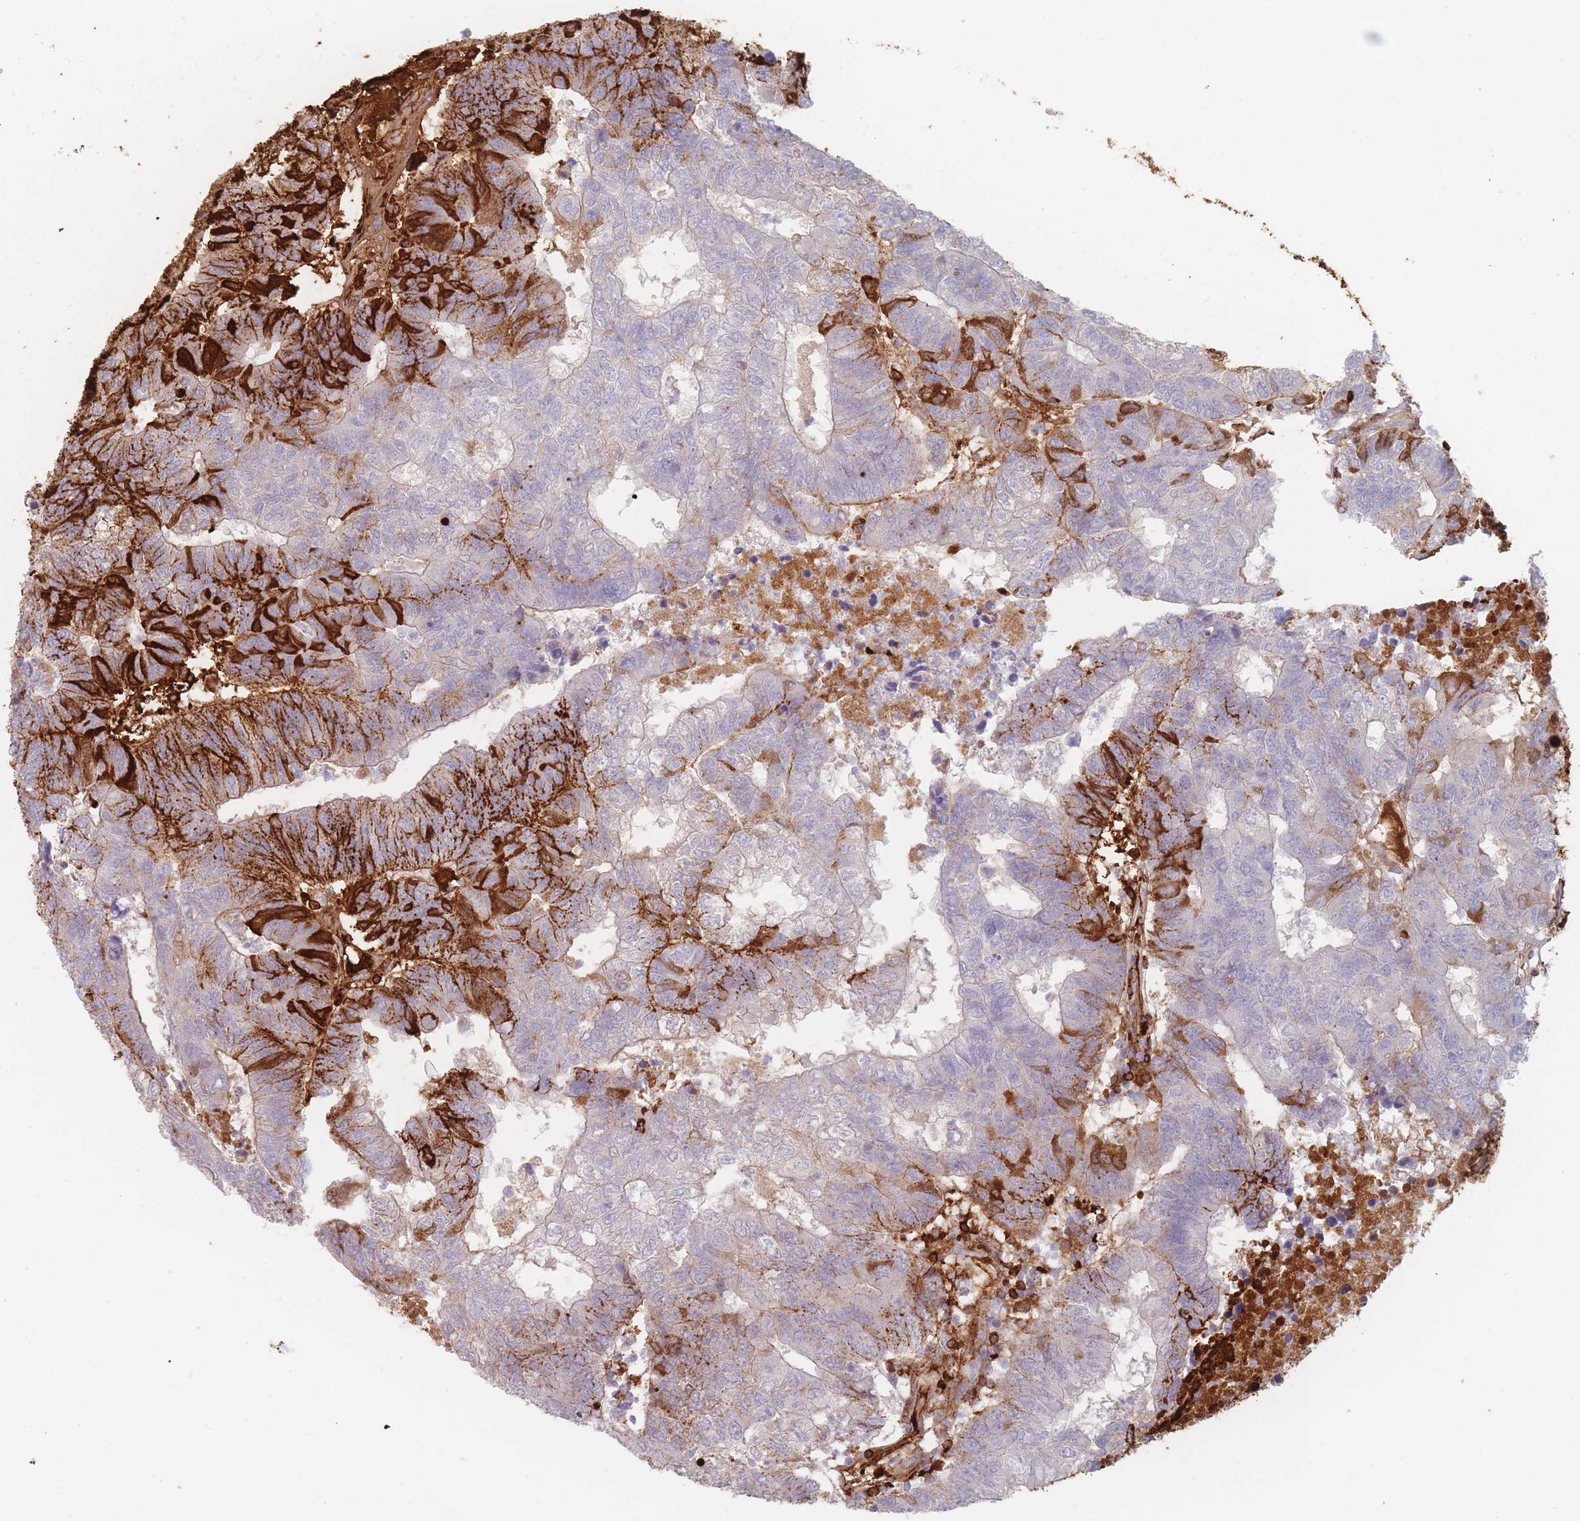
{"staining": {"intensity": "strong", "quantity": "25%-75%", "location": "cytoplasmic/membranous"}, "tissue": "colorectal cancer", "cell_type": "Tumor cells", "image_type": "cancer", "snomed": [{"axis": "morphology", "description": "Adenocarcinoma, NOS"}, {"axis": "topography", "description": "Colon"}], "caption": "Colorectal cancer was stained to show a protein in brown. There is high levels of strong cytoplasmic/membranous expression in about 25%-75% of tumor cells.", "gene": "SLC2A6", "patient": {"sex": "female", "age": 48}}